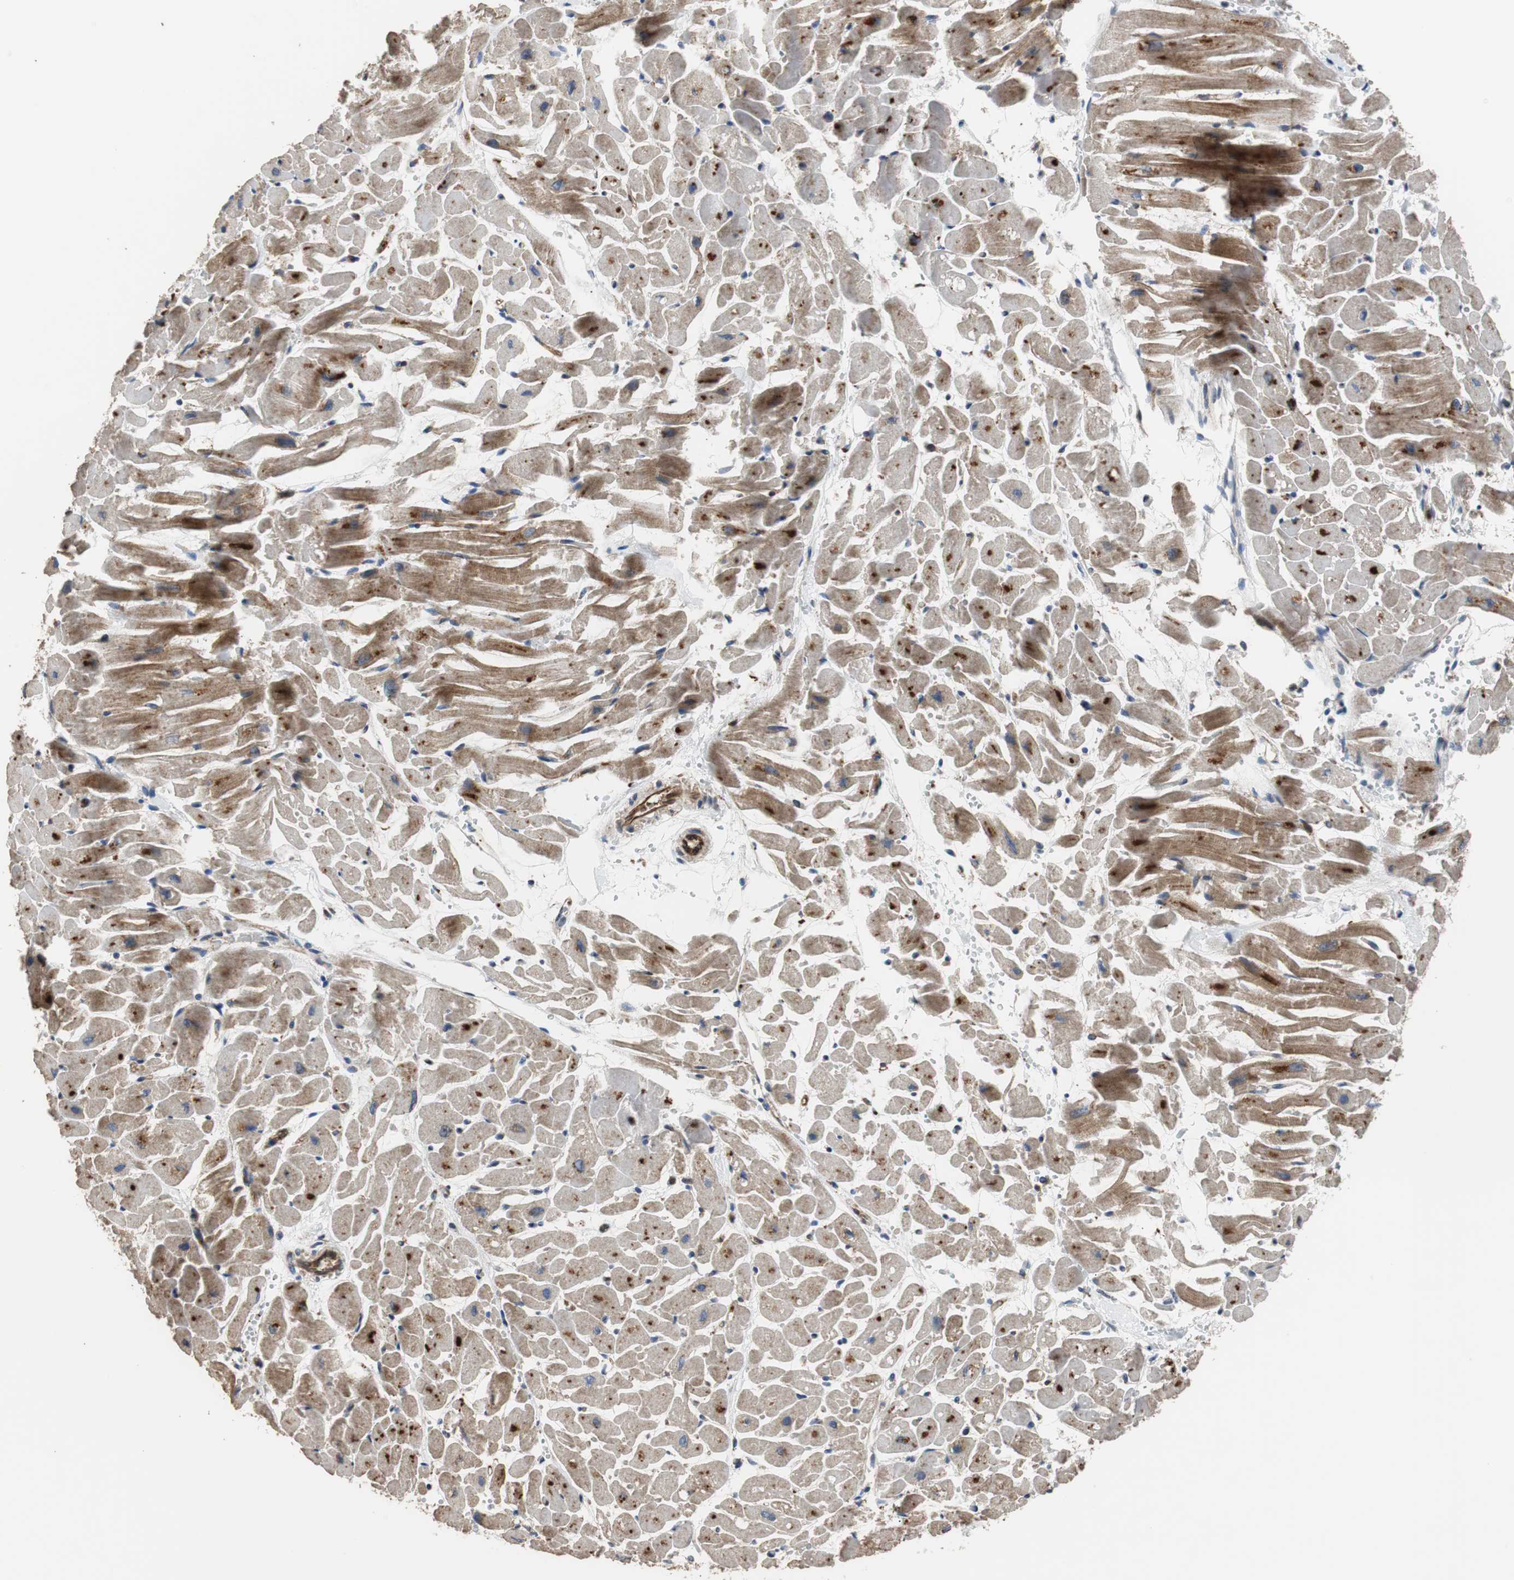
{"staining": {"intensity": "moderate", "quantity": ">75%", "location": "cytoplasmic/membranous"}, "tissue": "heart muscle", "cell_type": "Cardiomyocytes", "image_type": "normal", "snomed": [{"axis": "morphology", "description": "Normal tissue, NOS"}, {"axis": "topography", "description": "Heart"}], "caption": "Protein staining exhibits moderate cytoplasmic/membranous staining in about >75% of cardiomyocytes in normal heart muscle.", "gene": "PLCG2", "patient": {"sex": "female", "age": 19}}